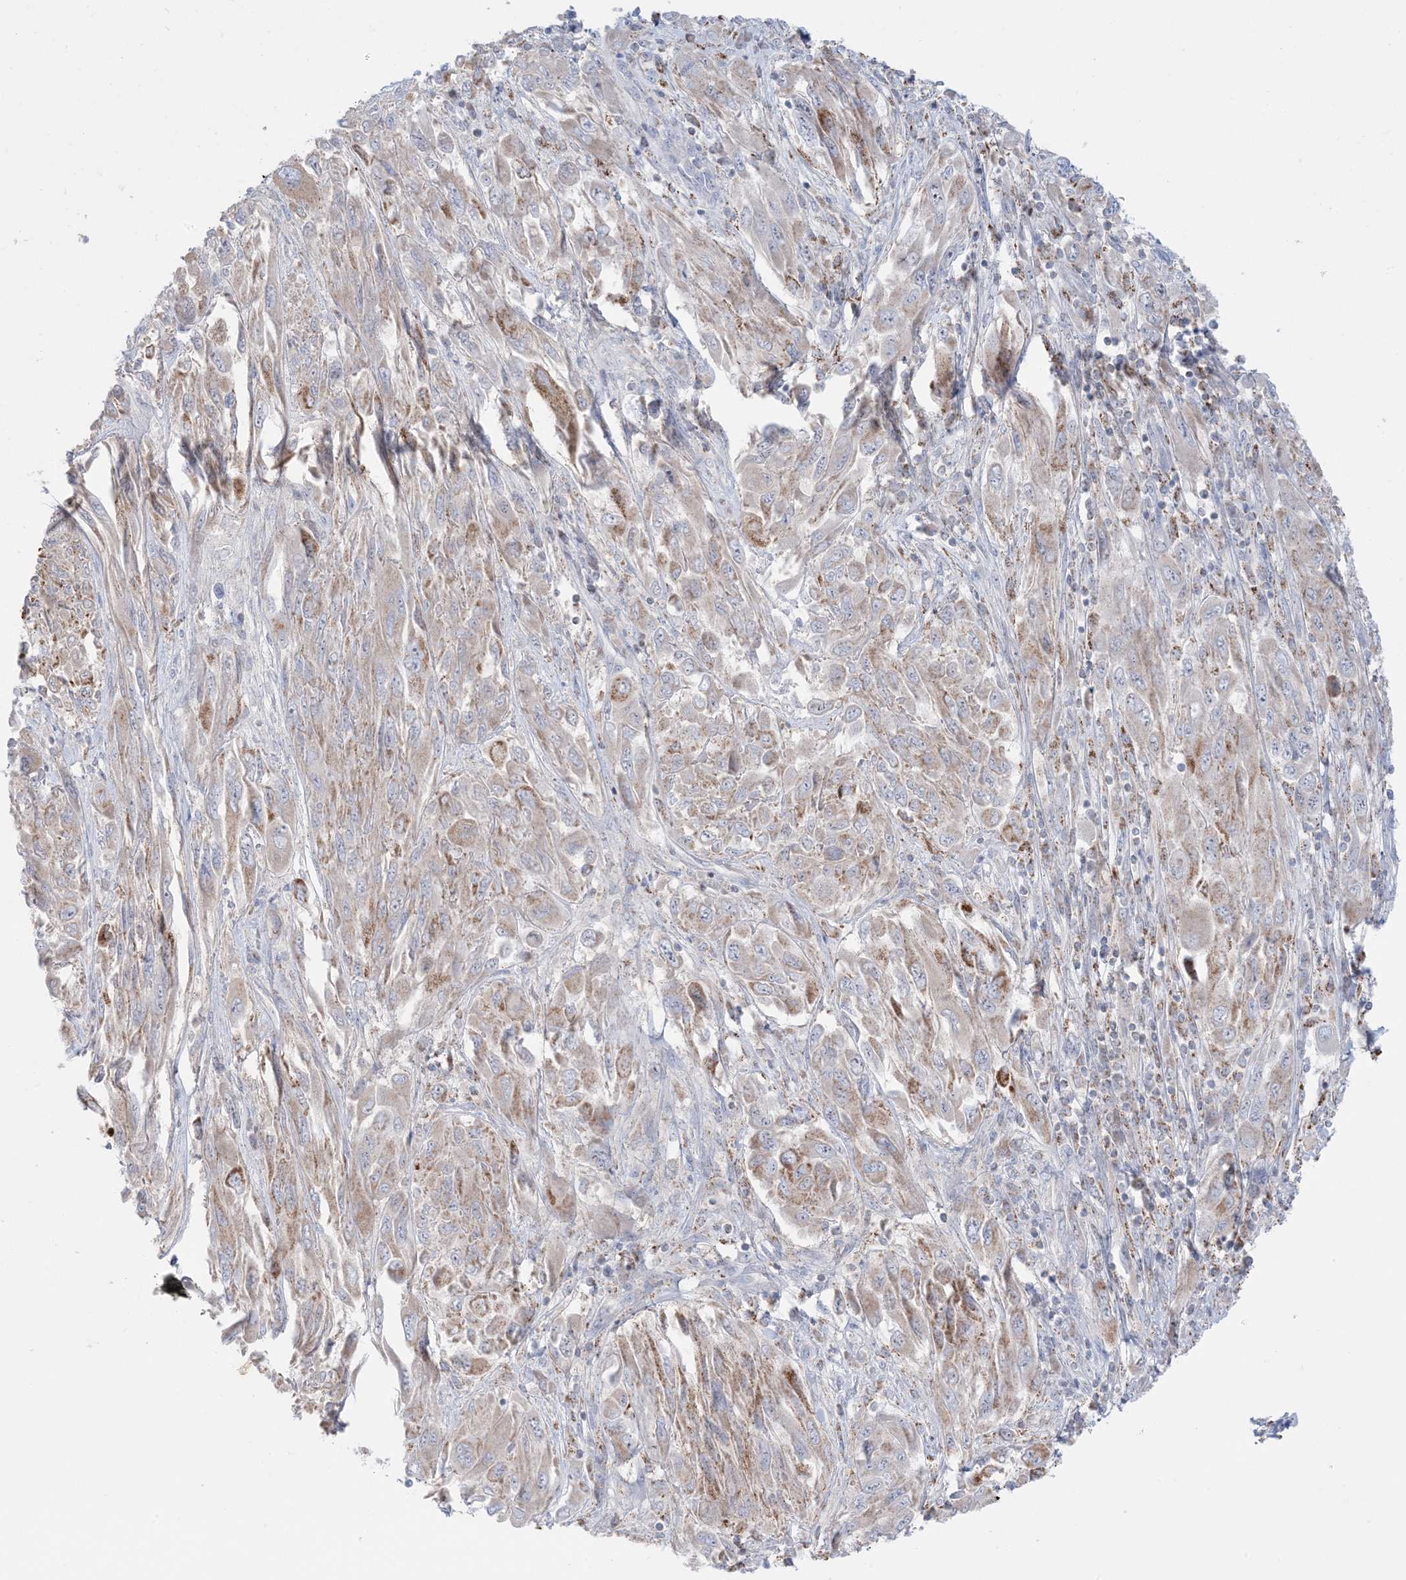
{"staining": {"intensity": "weak", "quantity": ">75%", "location": "cytoplasmic/membranous"}, "tissue": "melanoma", "cell_type": "Tumor cells", "image_type": "cancer", "snomed": [{"axis": "morphology", "description": "Malignant melanoma, NOS"}, {"axis": "topography", "description": "Skin"}], "caption": "Immunohistochemistry (IHC) (DAB) staining of human malignant melanoma shows weak cytoplasmic/membranous protein staining in about >75% of tumor cells.", "gene": "KCTD6", "patient": {"sex": "female", "age": 91}}